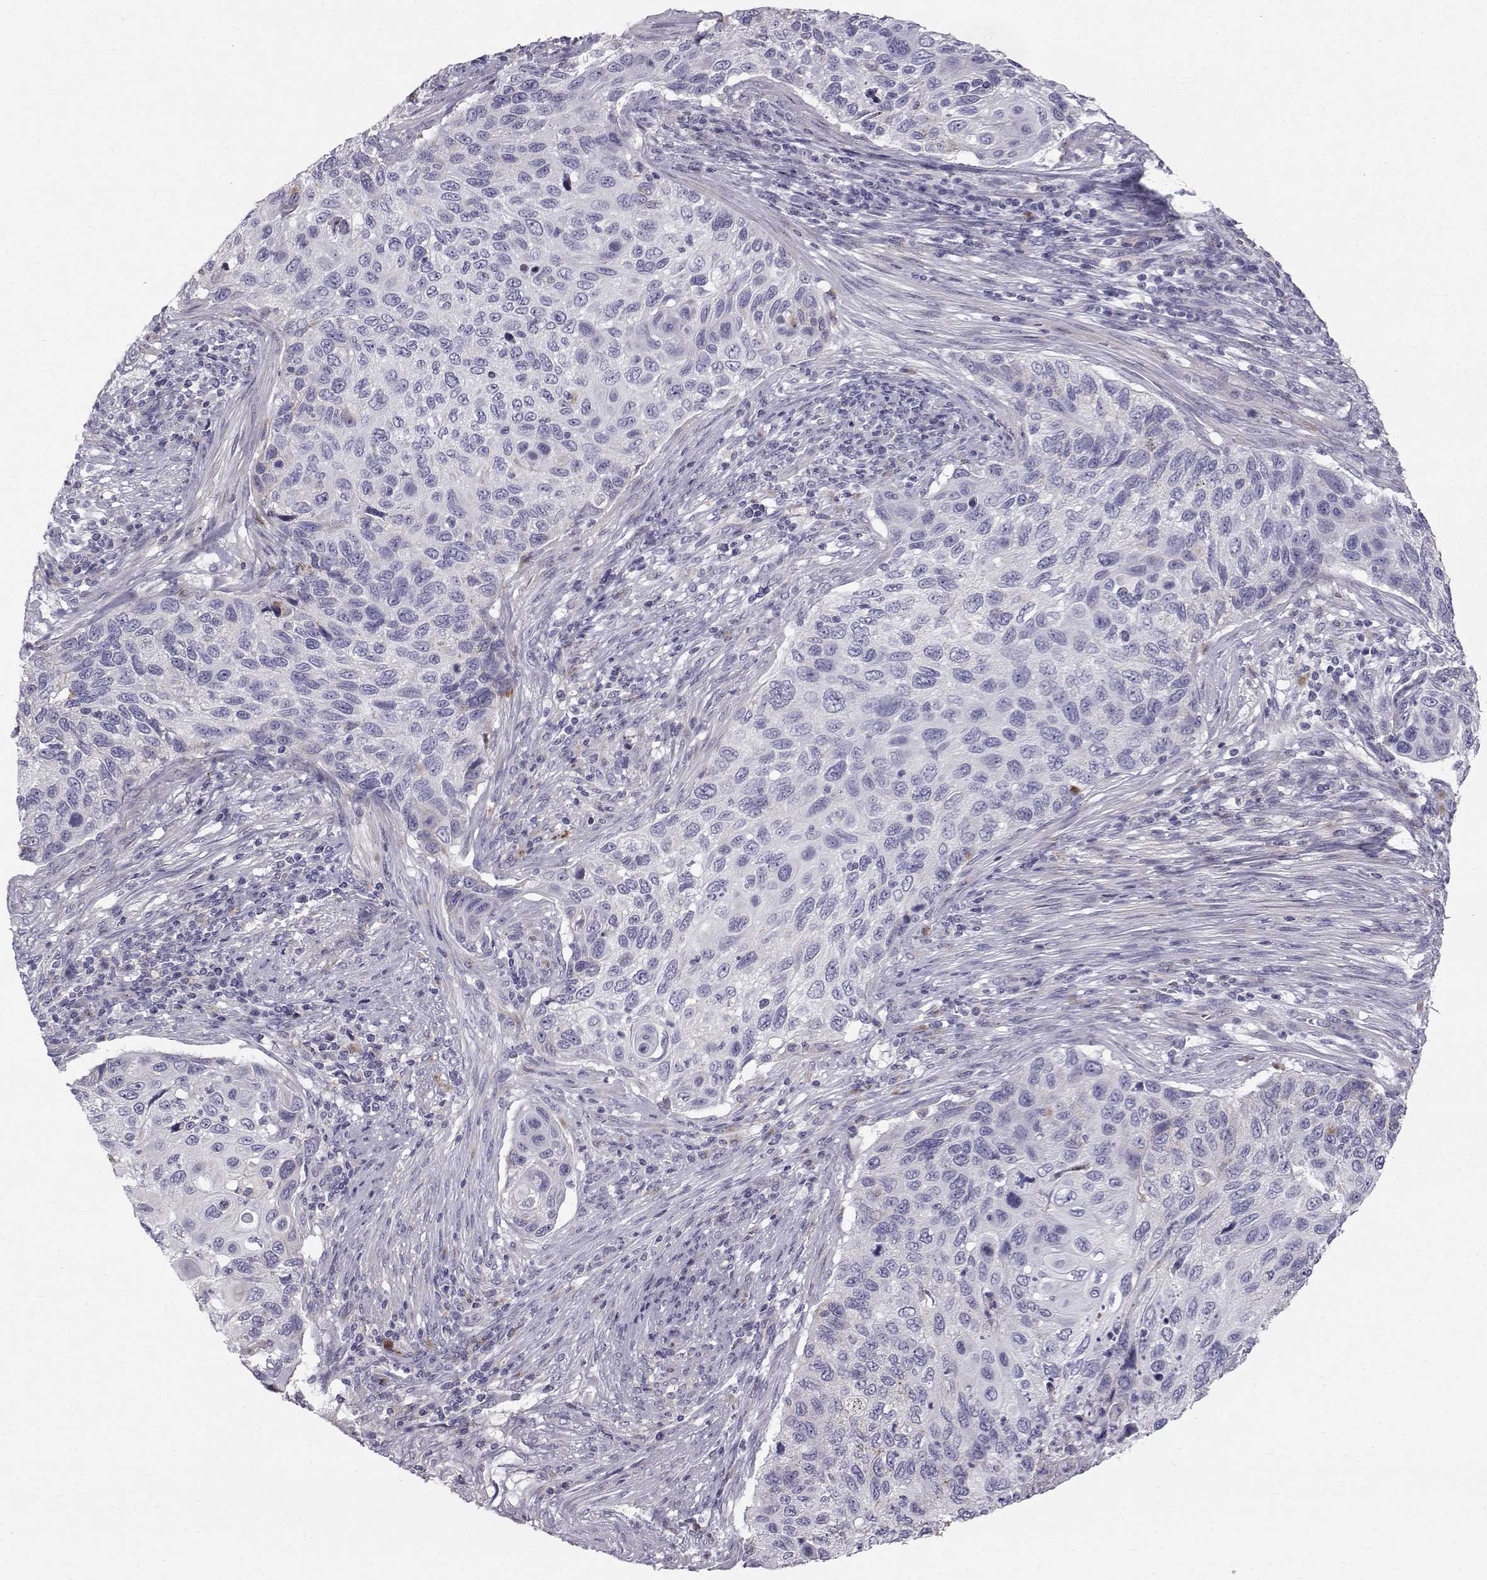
{"staining": {"intensity": "negative", "quantity": "none", "location": "none"}, "tissue": "cervical cancer", "cell_type": "Tumor cells", "image_type": "cancer", "snomed": [{"axis": "morphology", "description": "Squamous cell carcinoma, NOS"}, {"axis": "topography", "description": "Cervix"}], "caption": "This photomicrograph is of cervical cancer (squamous cell carcinoma) stained with immunohistochemistry (IHC) to label a protein in brown with the nuclei are counter-stained blue. There is no positivity in tumor cells.", "gene": "CALCR", "patient": {"sex": "female", "age": 70}}